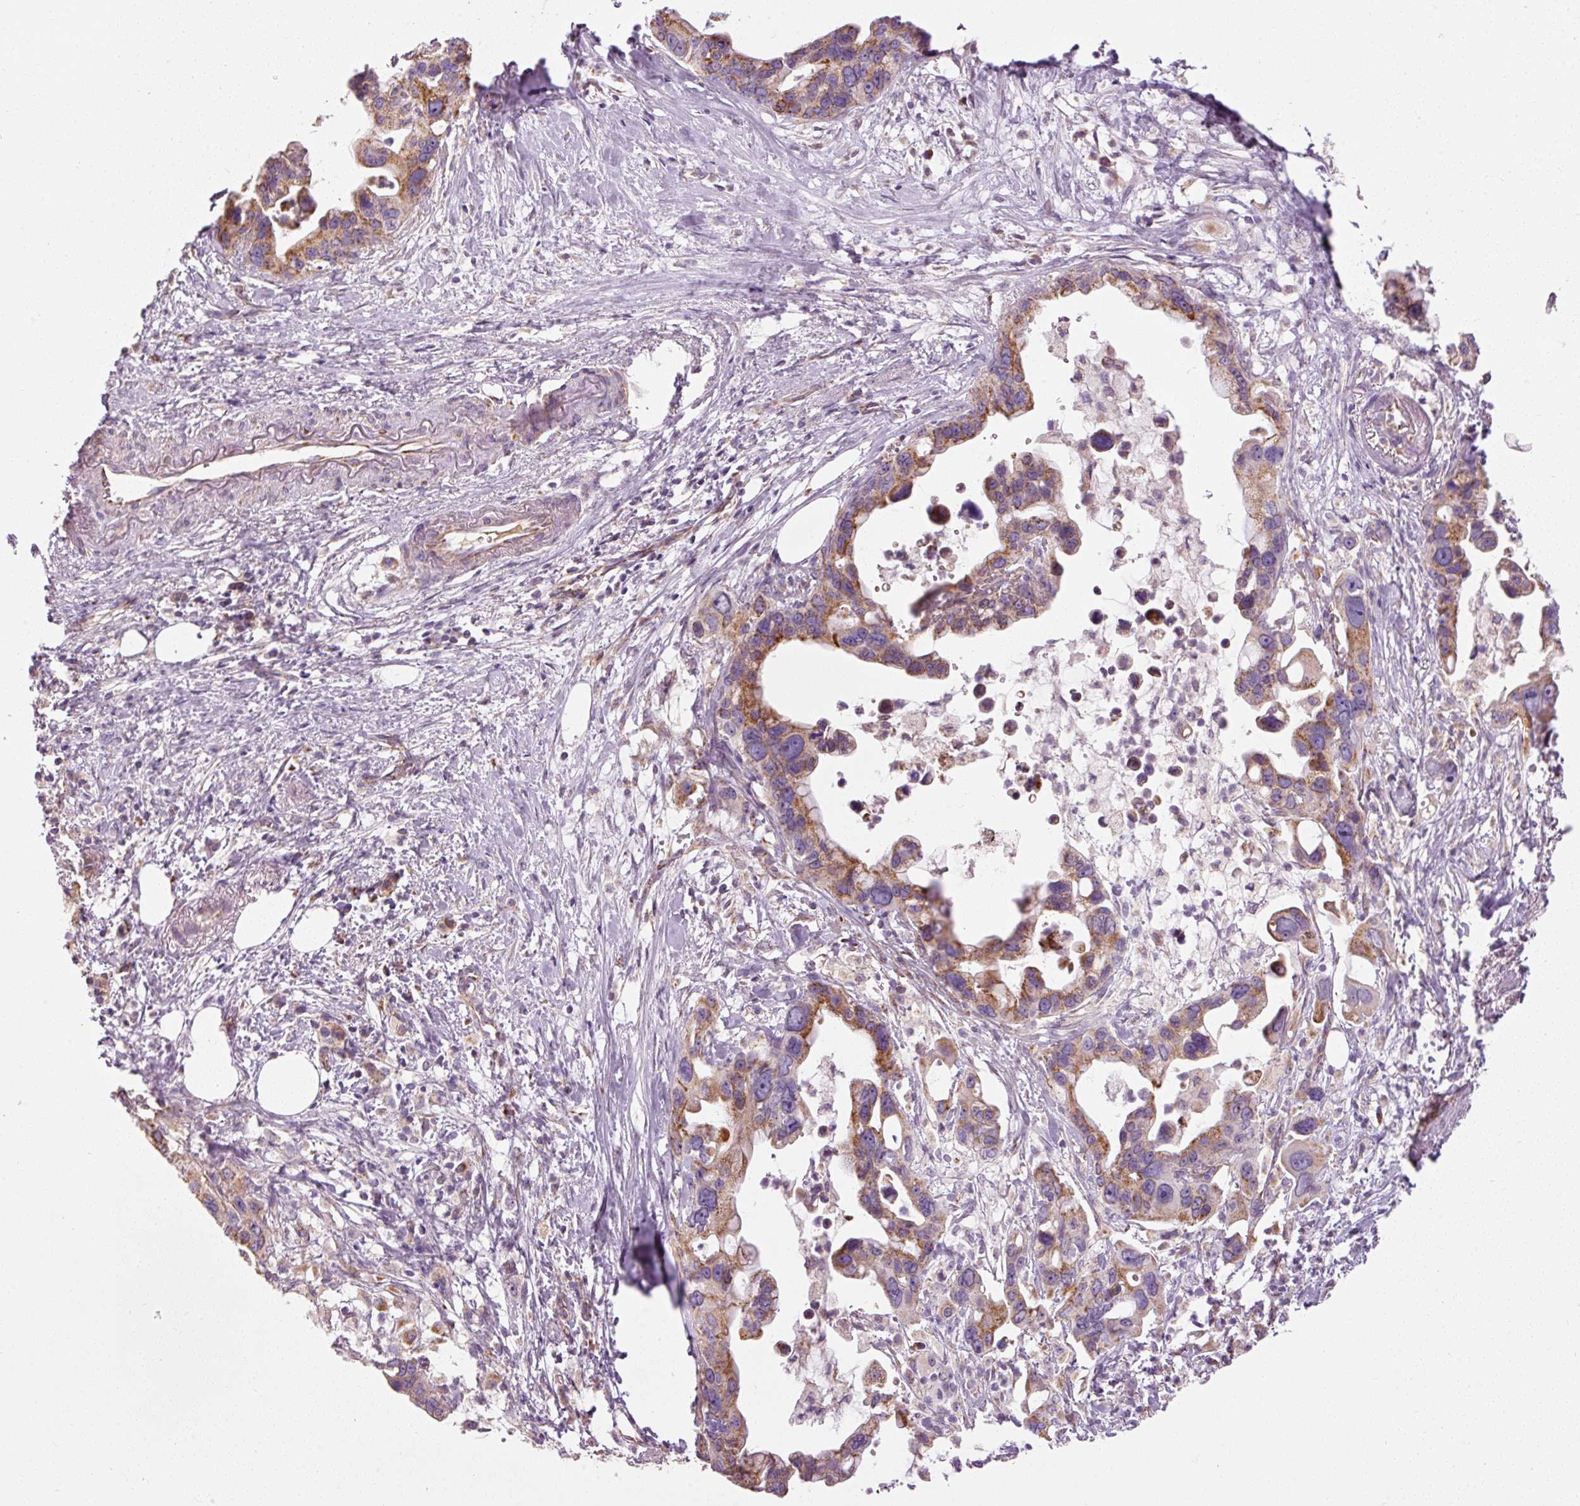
{"staining": {"intensity": "moderate", "quantity": ">75%", "location": "cytoplasmic/membranous"}, "tissue": "pancreatic cancer", "cell_type": "Tumor cells", "image_type": "cancer", "snomed": [{"axis": "morphology", "description": "Adenocarcinoma, NOS"}, {"axis": "topography", "description": "Pancreas"}], "caption": "Human pancreatic adenocarcinoma stained with a protein marker shows moderate staining in tumor cells.", "gene": "NDUFB4", "patient": {"sex": "female", "age": 83}}